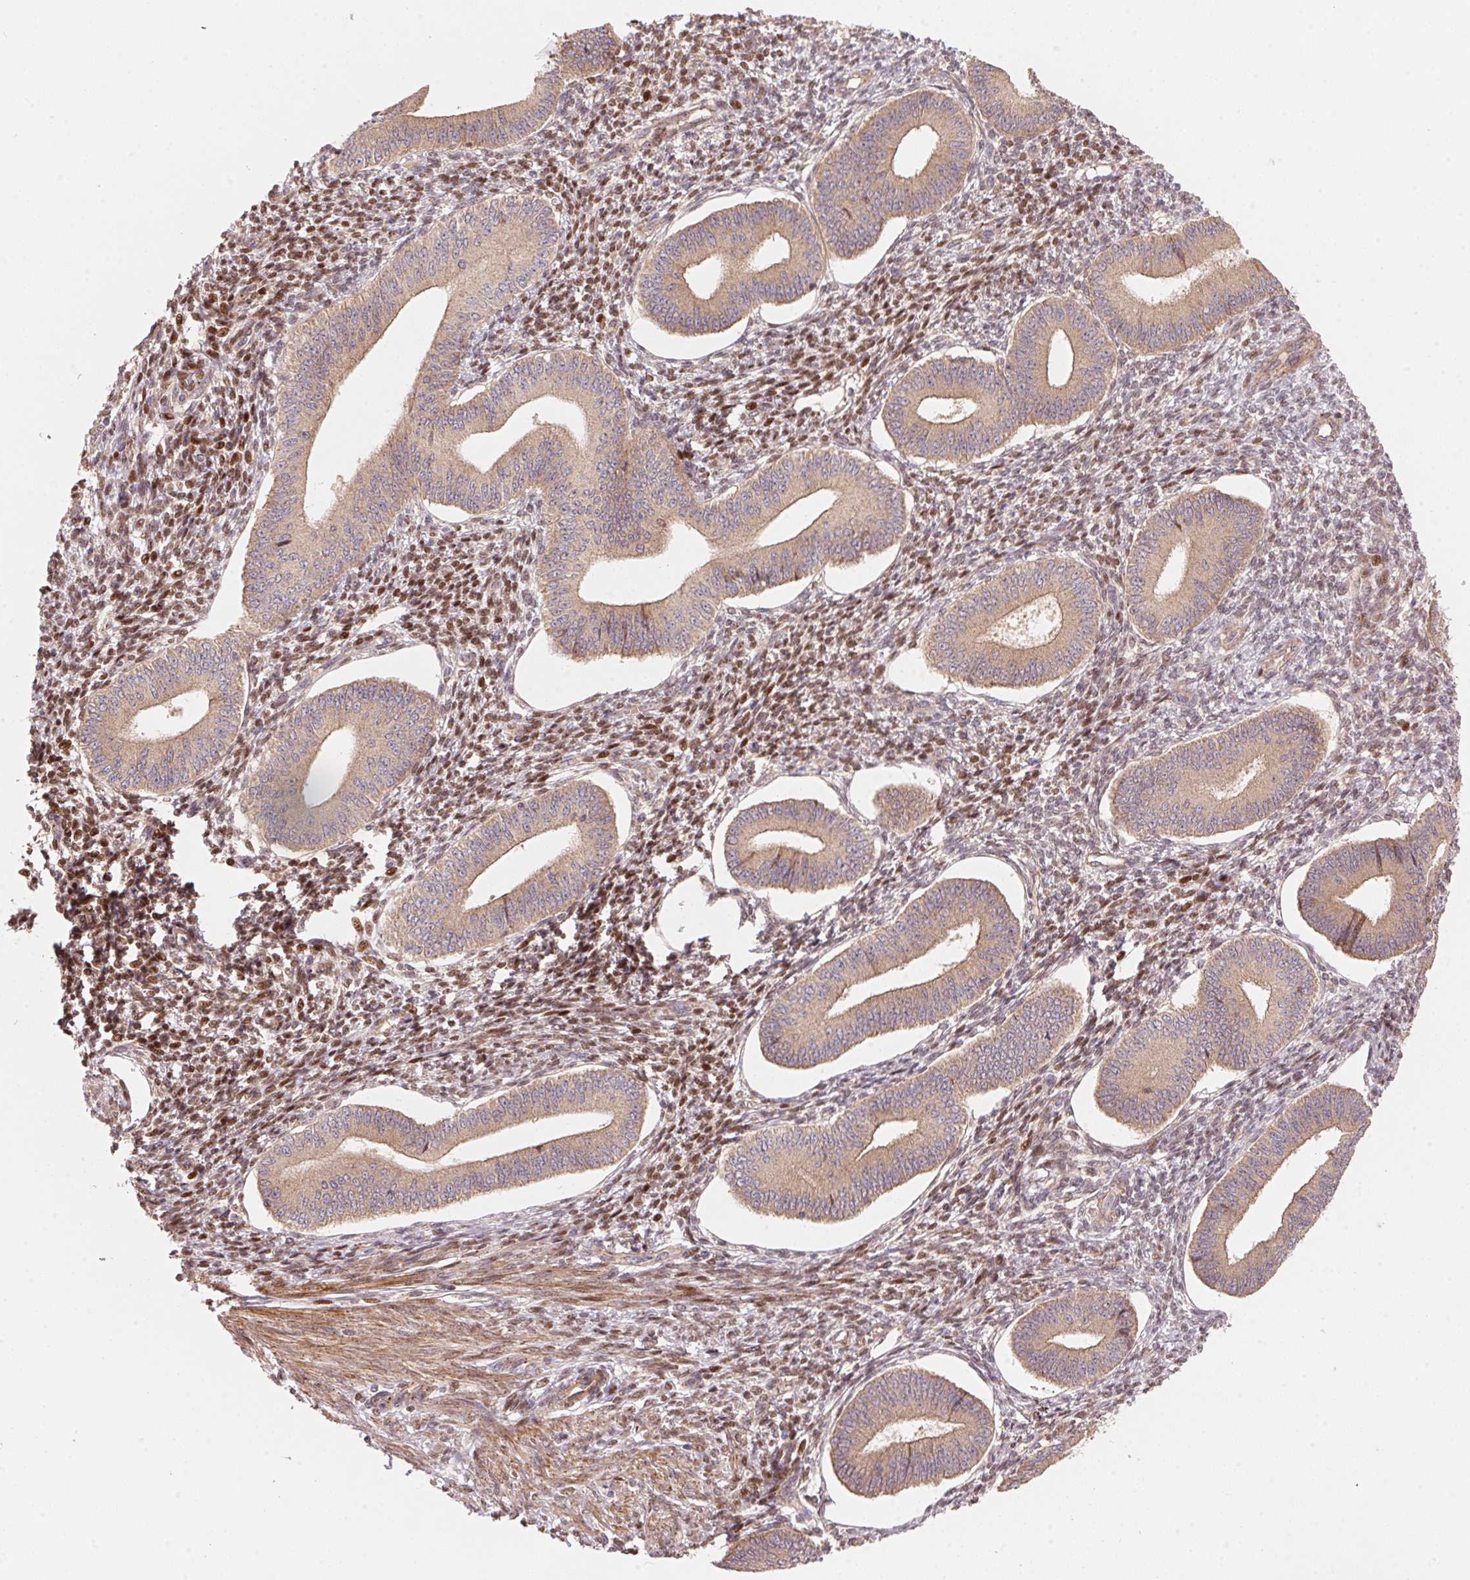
{"staining": {"intensity": "moderate", "quantity": "25%-75%", "location": "nuclear"}, "tissue": "endometrium", "cell_type": "Cells in endometrial stroma", "image_type": "normal", "snomed": [{"axis": "morphology", "description": "Normal tissue, NOS"}, {"axis": "topography", "description": "Endometrium"}], "caption": "This image demonstrates IHC staining of unremarkable endometrium, with medium moderate nuclear staining in approximately 25%-75% of cells in endometrial stroma.", "gene": "TNIP2", "patient": {"sex": "female", "age": 42}}